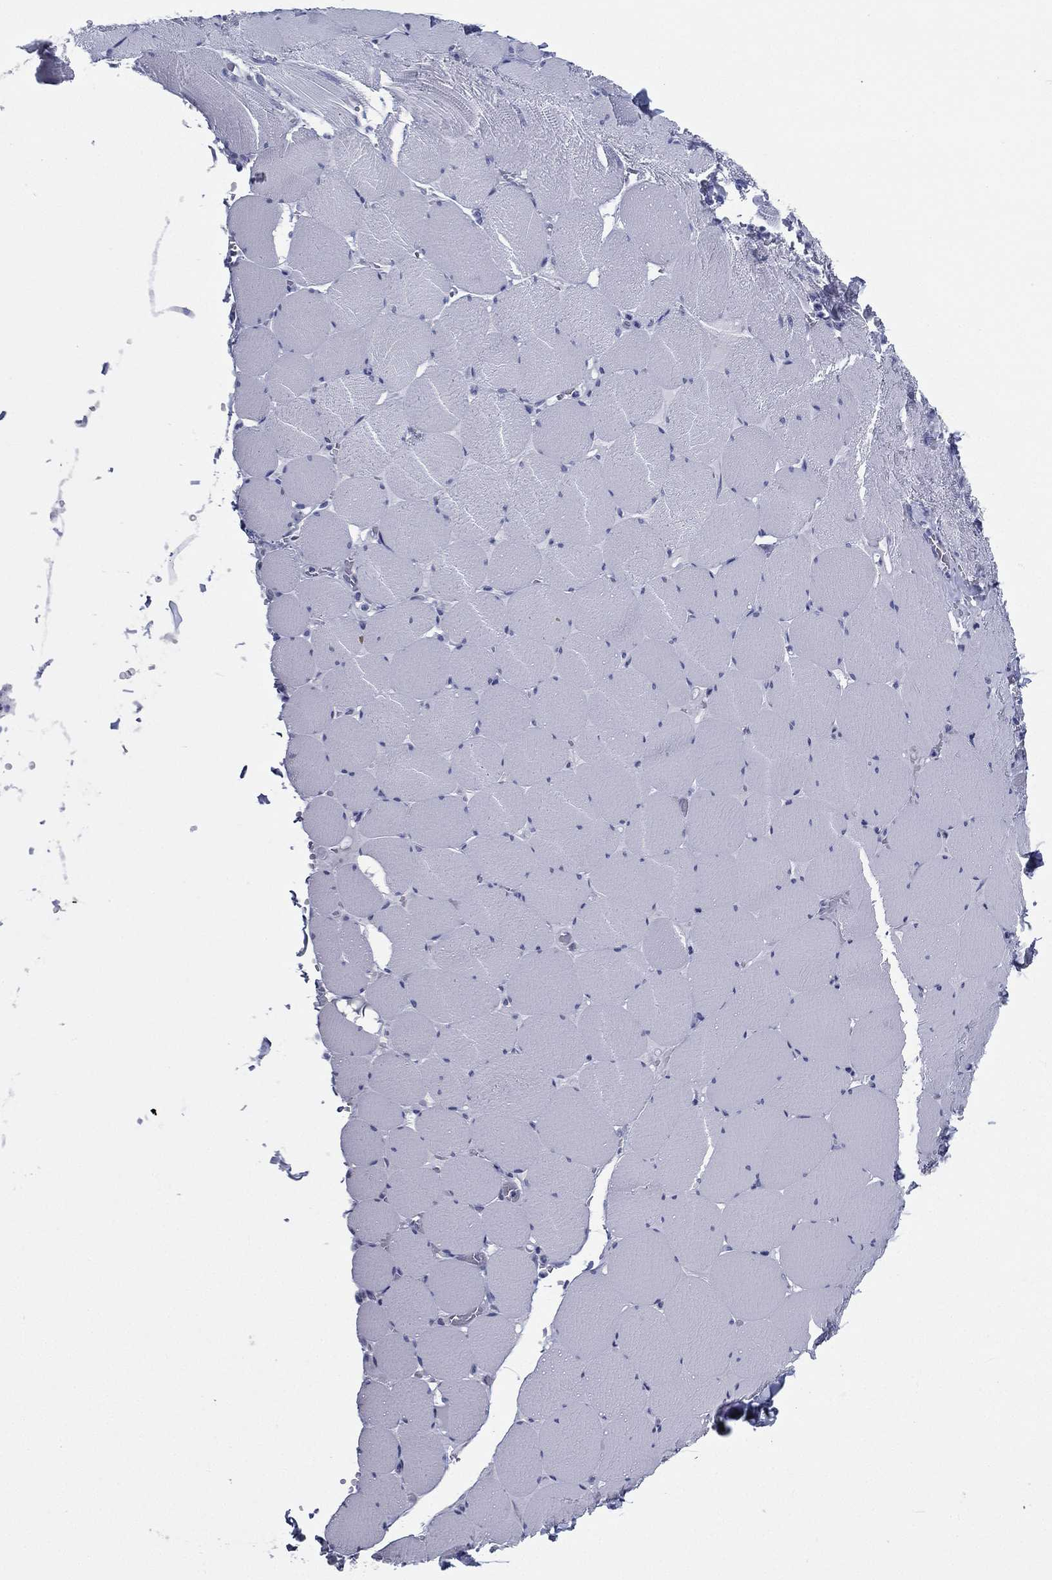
{"staining": {"intensity": "negative", "quantity": "none", "location": "none"}, "tissue": "skeletal muscle", "cell_type": "Myocytes", "image_type": "normal", "snomed": [{"axis": "morphology", "description": "Normal tissue, NOS"}, {"axis": "morphology", "description": "Malignant melanoma, Metastatic site"}, {"axis": "topography", "description": "Skeletal muscle"}], "caption": "This micrograph is of benign skeletal muscle stained with immunohistochemistry (IHC) to label a protein in brown with the nuclei are counter-stained blue. There is no expression in myocytes.", "gene": "RSPH4A", "patient": {"sex": "male", "age": 50}}